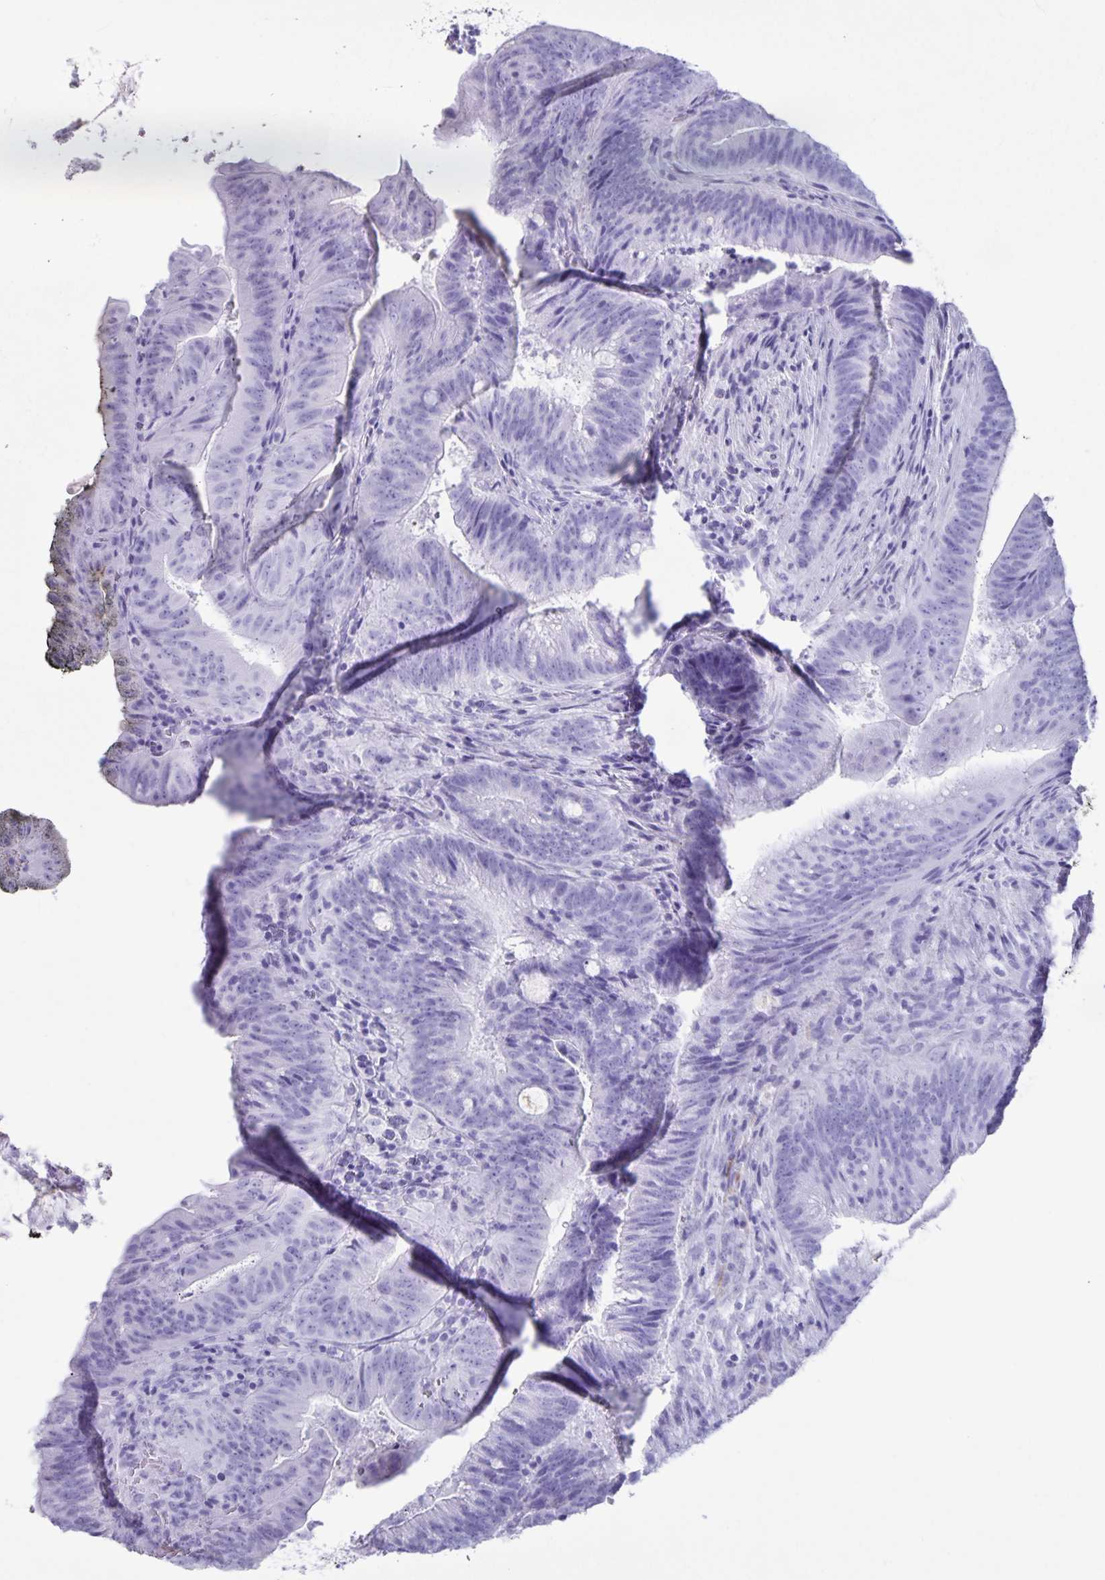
{"staining": {"intensity": "negative", "quantity": "none", "location": "none"}, "tissue": "colorectal cancer", "cell_type": "Tumor cells", "image_type": "cancer", "snomed": [{"axis": "morphology", "description": "Adenocarcinoma, NOS"}, {"axis": "topography", "description": "Colon"}], "caption": "Tumor cells are negative for brown protein staining in adenocarcinoma (colorectal).", "gene": "AQP4", "patient": {"sex": "female", "age": 43}}